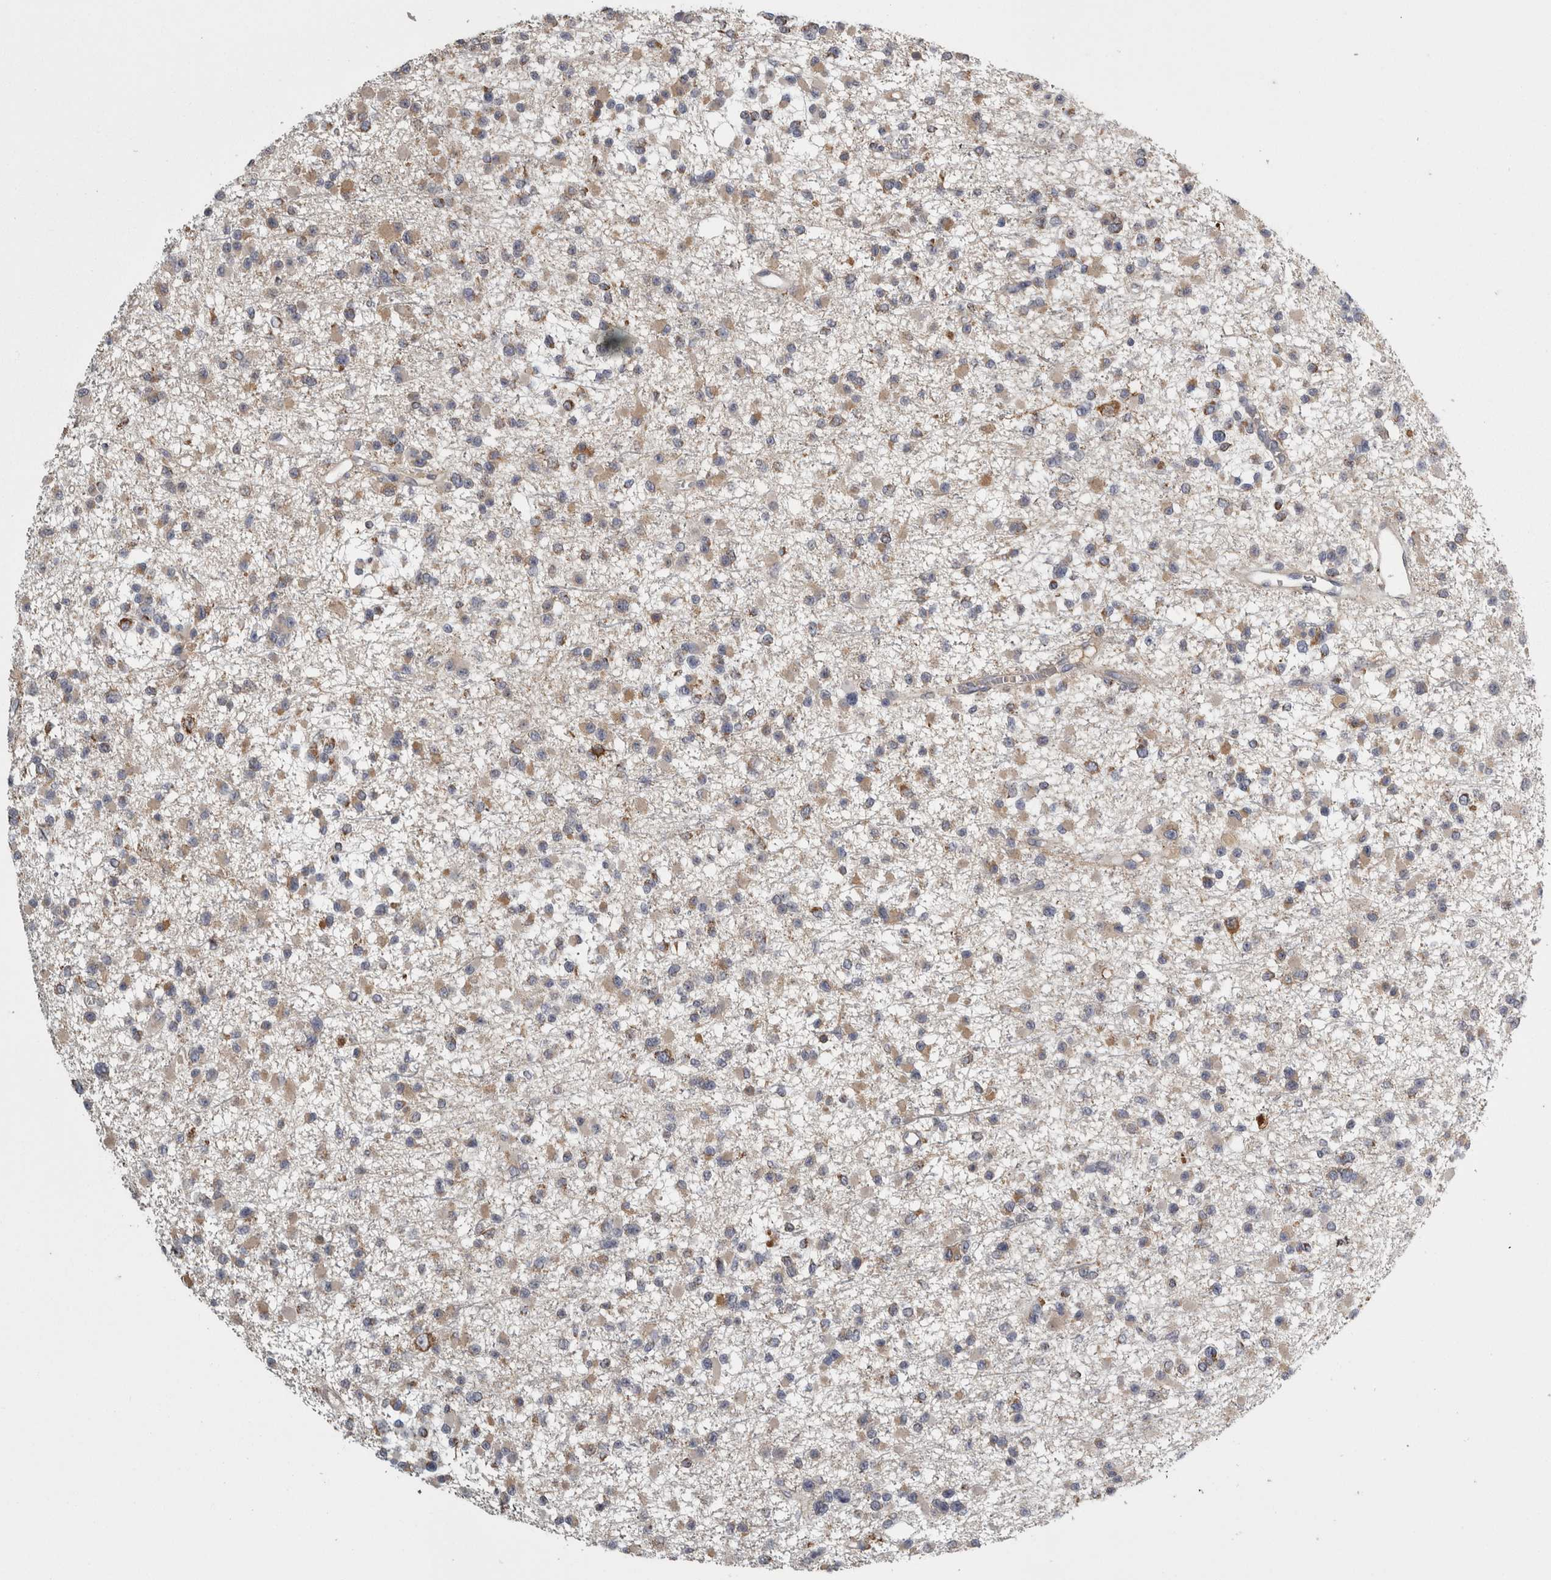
{"staining": {"intensity": "weak", "quantity": ">75%", "location": "cytoplasmic/membranous"}, "tissue": "glioma", "cell_type": "Tumor cells", "image_type": "cancer", "snomed": [{"axis": "morphology", "description": "Glioma, malignant, Low grade"}, {"axis": "topography", "description": "Brain"}], "caption": "Immunohistochemical staining of human malignant glioma (low-grade) demonstrates low levels of weak cytoplasmic/membranous protein expression in approximately >75% of tumor cells.", "gene": "FRK", "patient": {"sex": "female", "age": 22}}